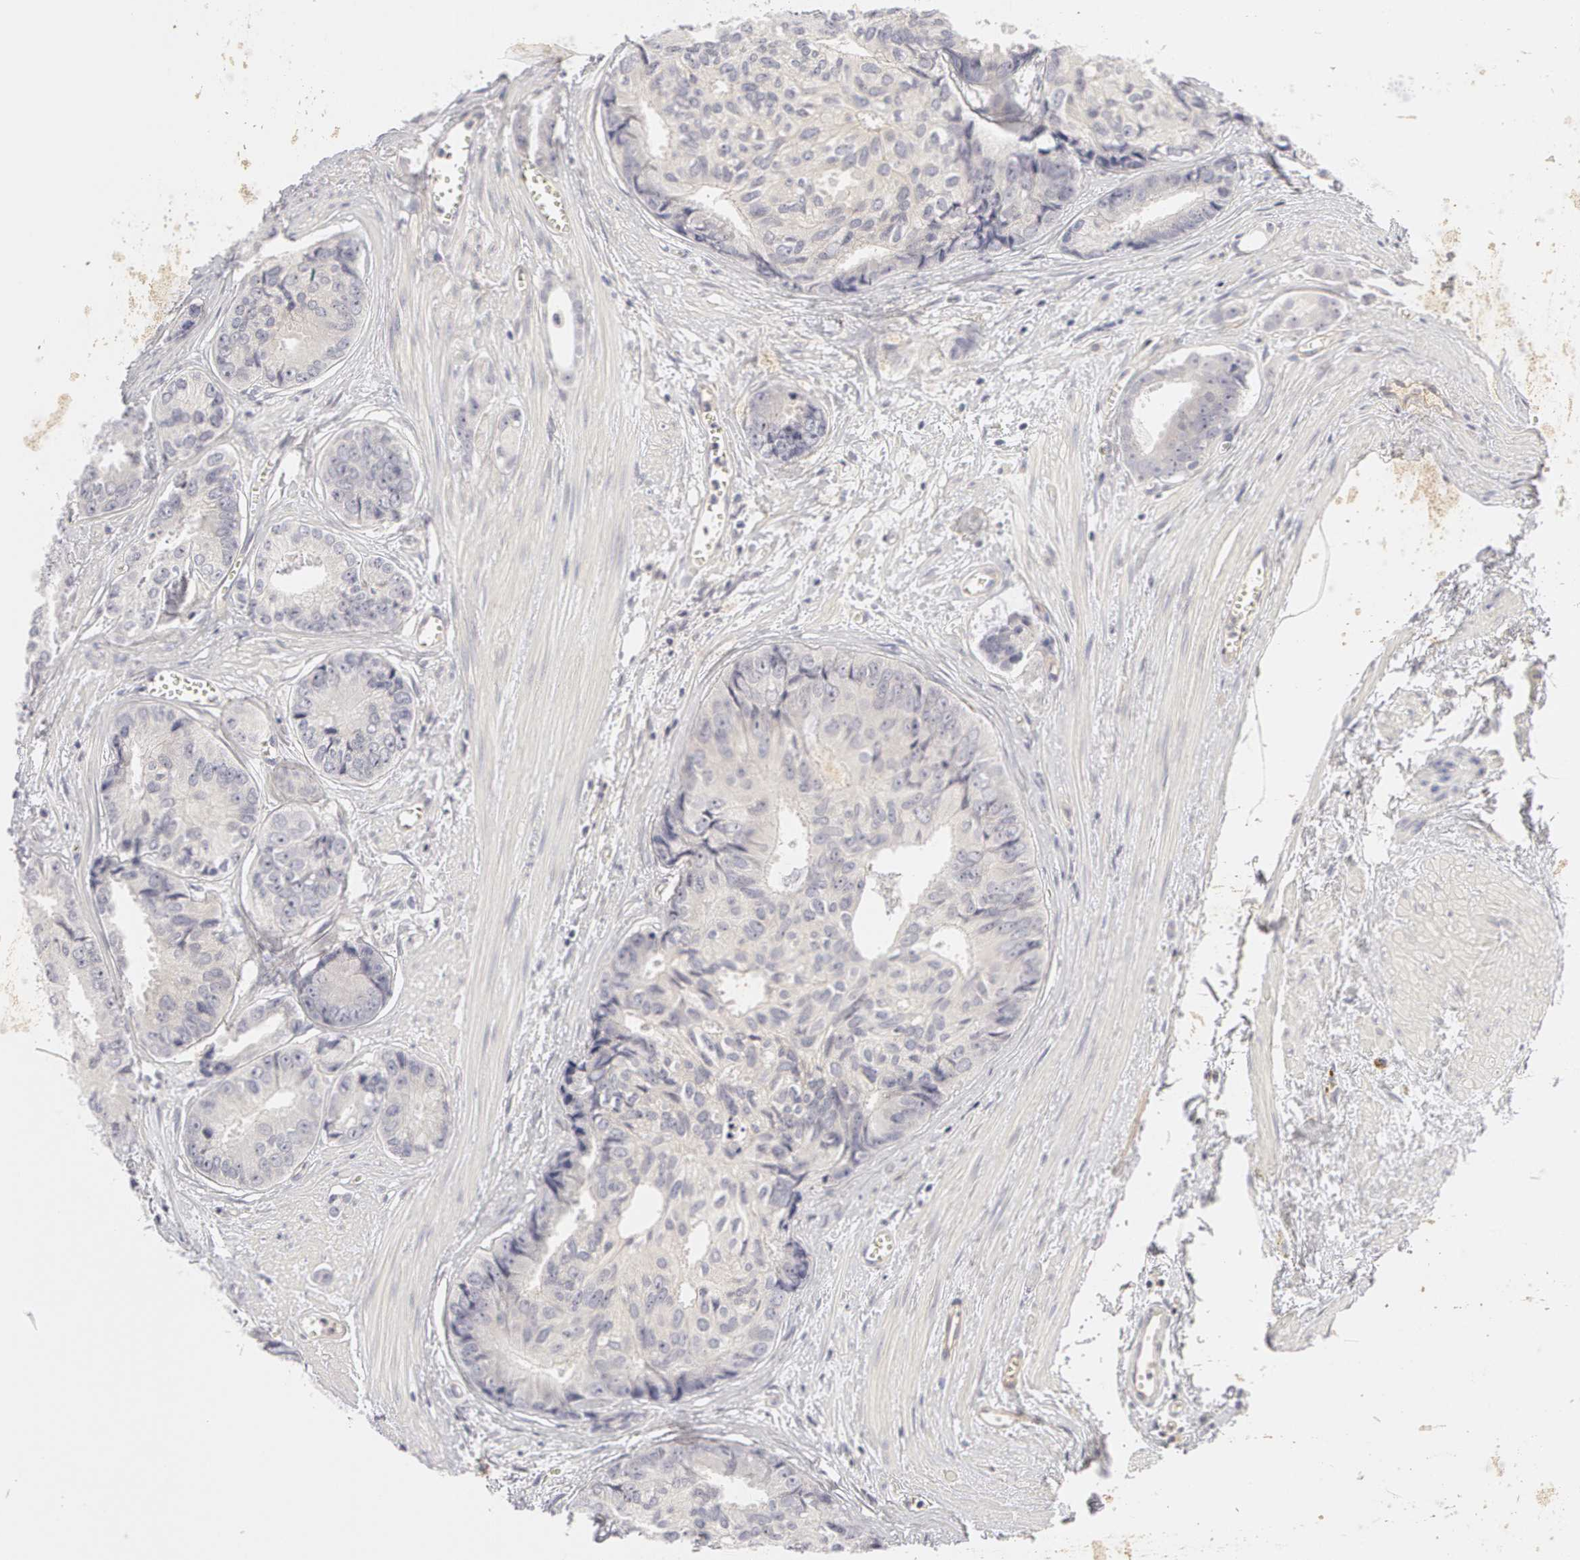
{"staining": {"intensity": "negative", "quantity": "none", "location": "none"}, "tissue": "prostate cancer", "cell_type": "Tumor cells", "image_type": "cancer", "snomed": [{"axis": "morphology", "description": "Adenocarcinoma, High grade"}, {"axis": "topography", "description": "Prostate"}], "caption": "Prostate cancer (adenocarcinoma (high-grade)) stained for a protein using IHC displays no expression tumor cells.", "gene": "ABCB1", "patient": {"sex": "male", "age": 56}}